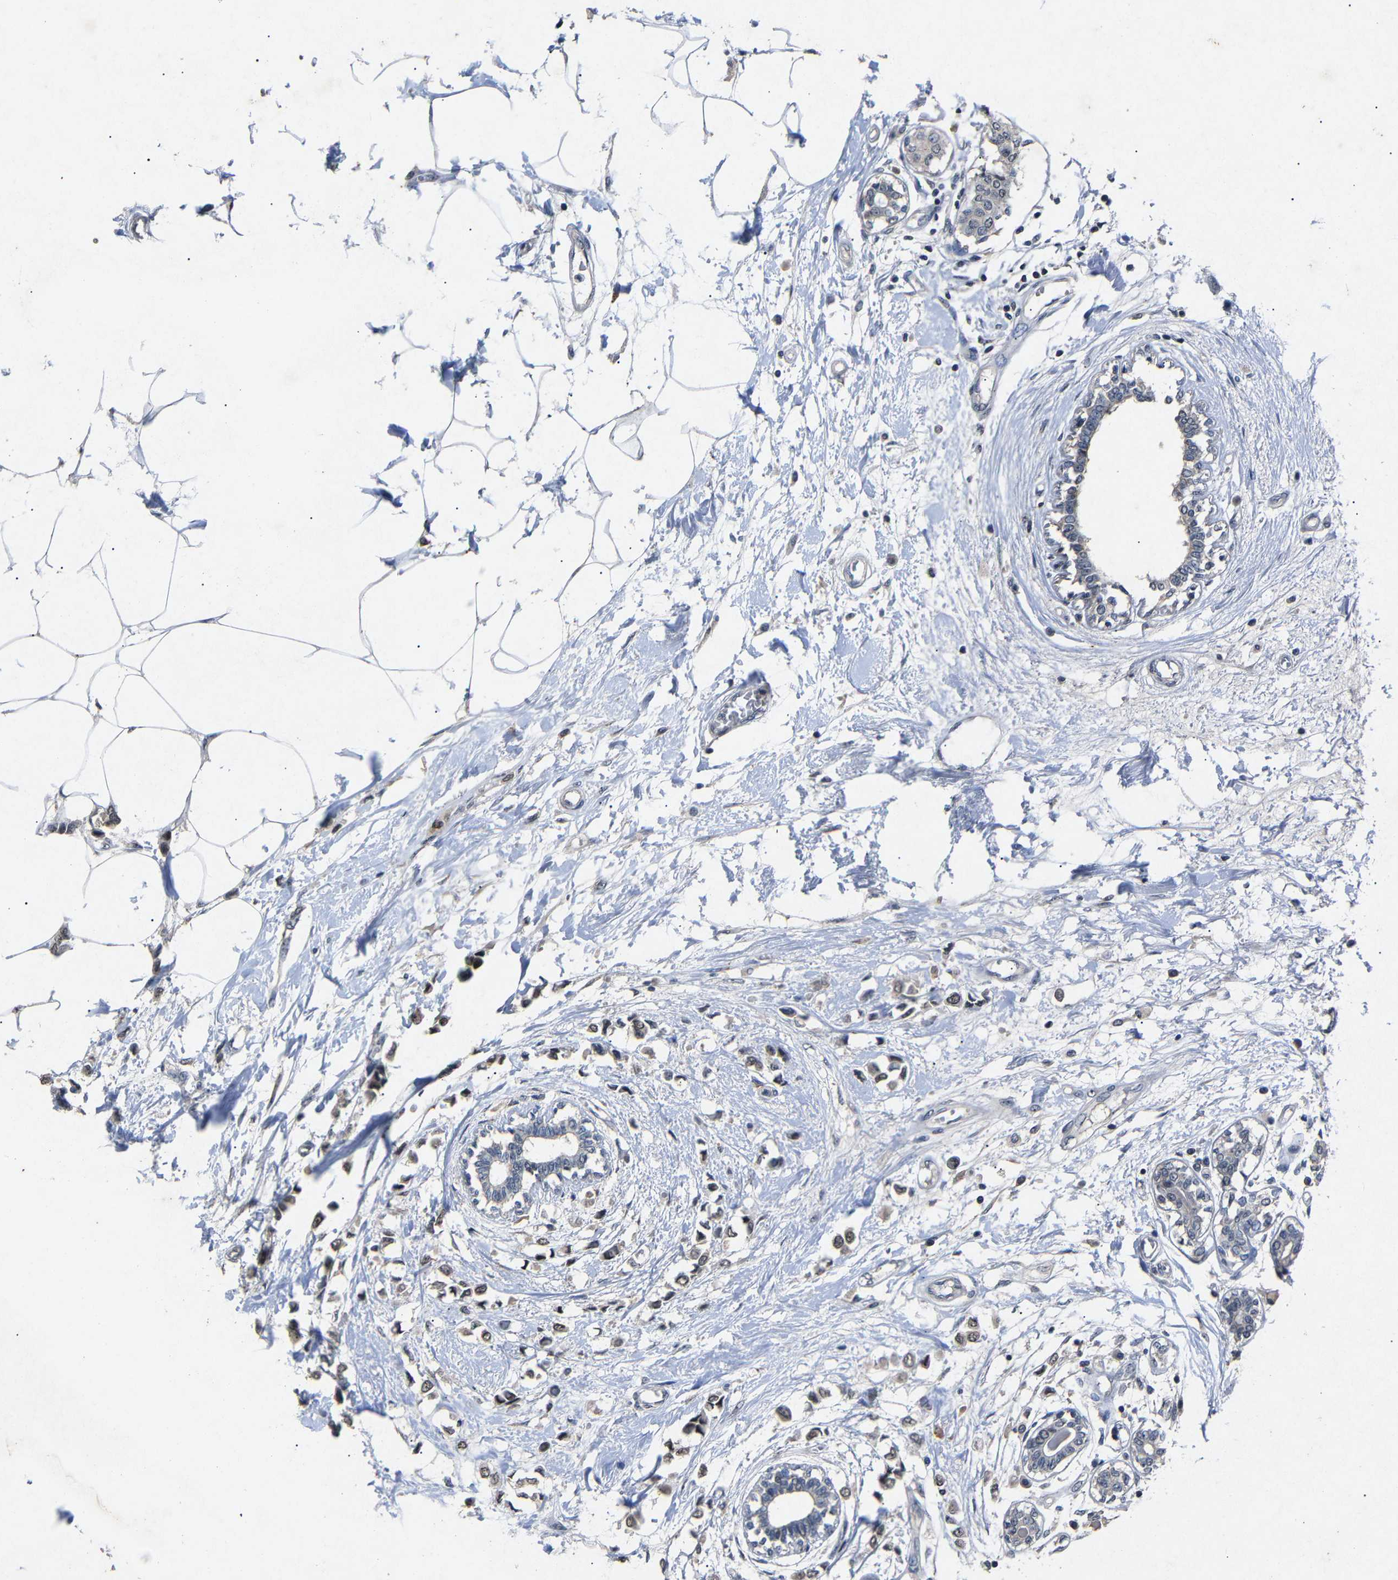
{"staining": {"intensity": "moderate", "quantity": ">75%", "location": "nuclear"}, "tissue": "breast cancer", "cell_type": "Tumor cells", "image_type": "cancer", "snomed": [{"axis": "morphology", "description": "Lobular carcinoma"}, {"axis": "topography", "description": "Breast"}], "caption": "Moderate nuclear staining is present in approximately >75% of tumor cells in breast cancer (lobular carcinoma).", "gene": "PARN", "patient": {"sex": "female", "age": 51}}